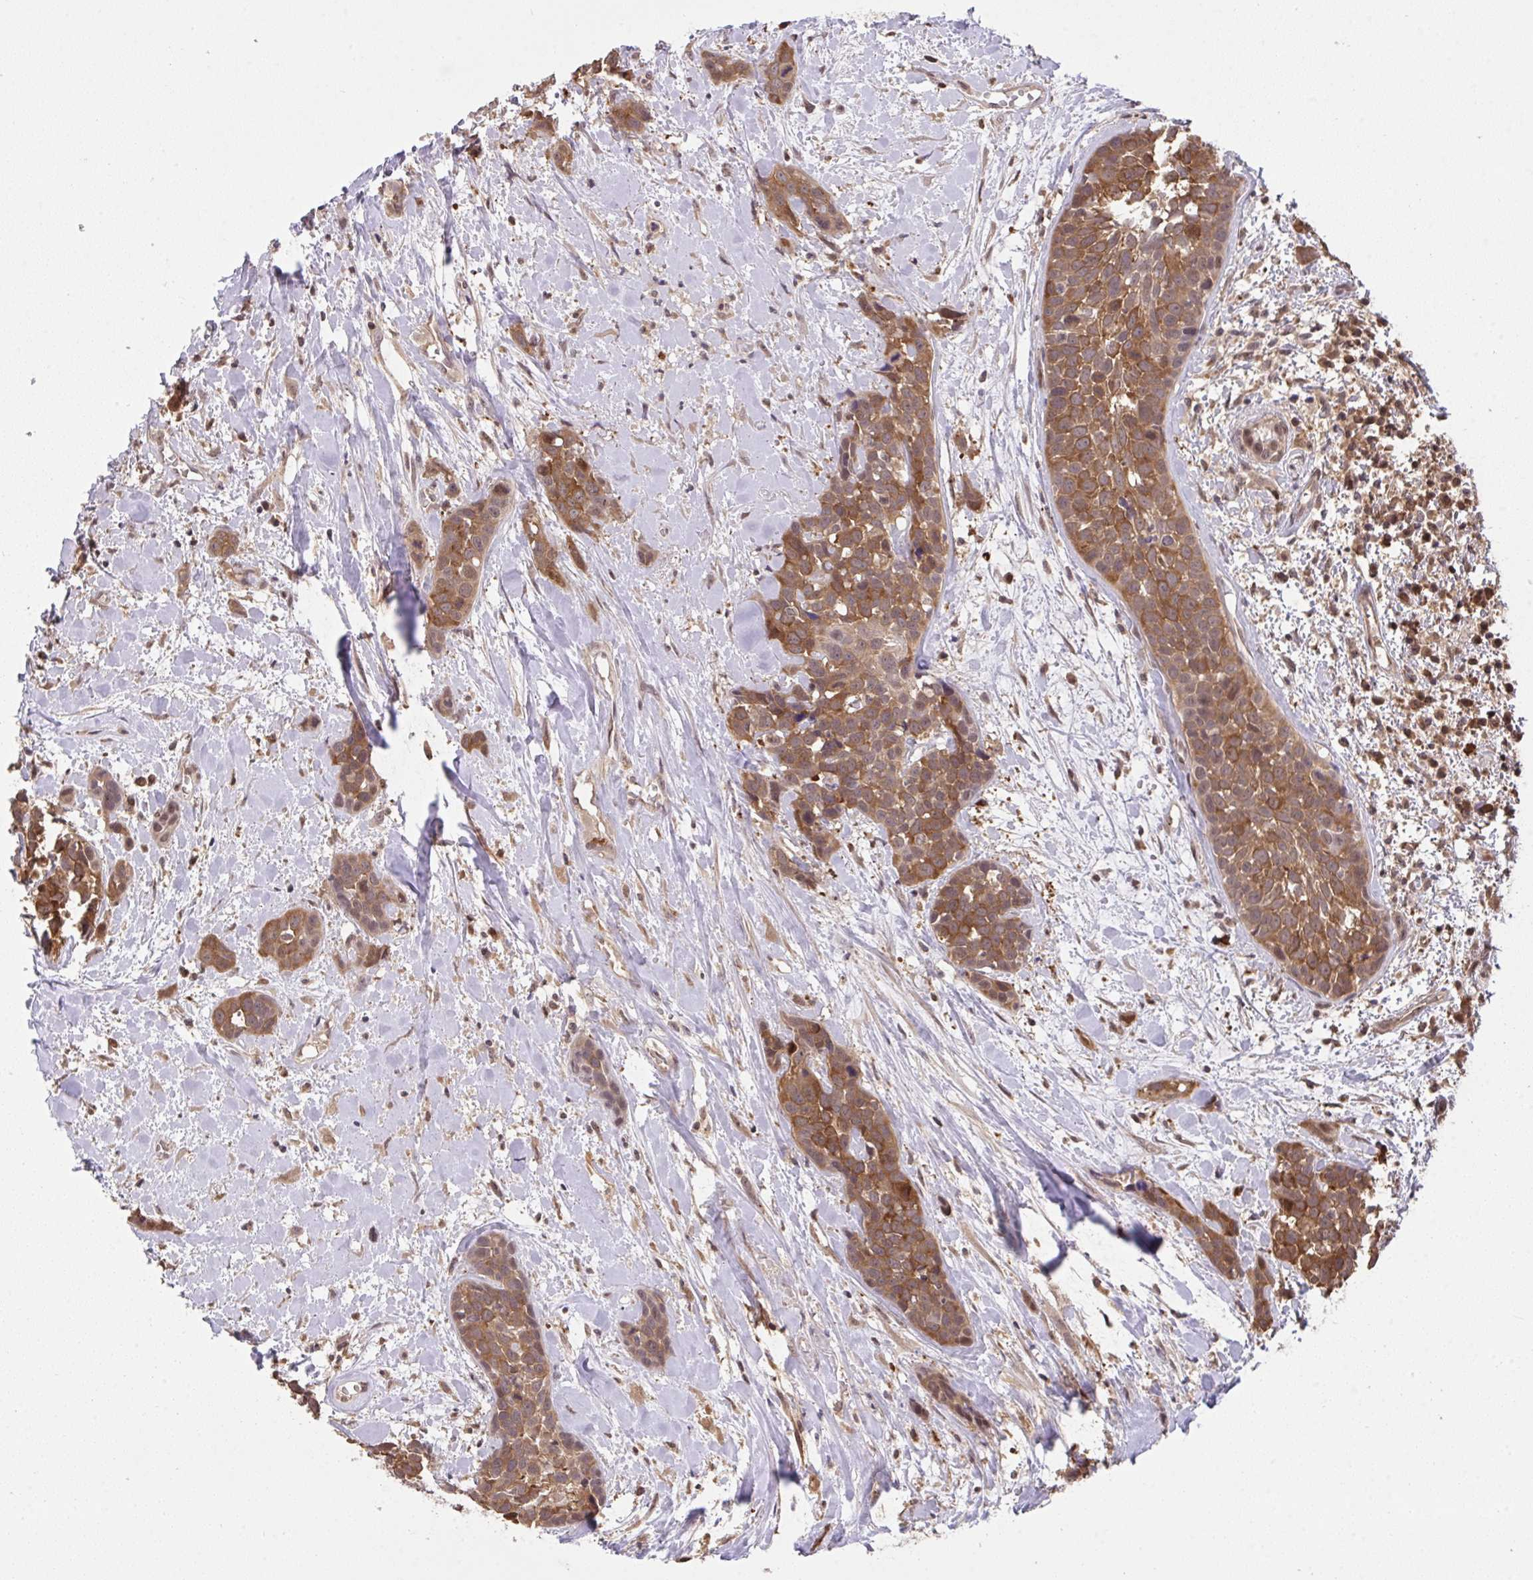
{"staining": {"intensity": "moderate", "quantity": ">75%", "location": "cytoplasmic/membranous,nuclear"}, "tissue": "head and neck cancer", "cell_type": "Tumor cells", "image_type": "cancer", "snomed": [{"axis": "morphology", "description": "Squamous cell carcinoma, NOS"}, {"axis": "topography", "description": "Head-Neck"}], "caption": "Human head and neck cancer (squamous cell carcinoma) stained for a protein (brown) displays moderate cytoplasmic/membranous and nuclear positive positivity in approximately >75% of tumor cells.", "gene": "C12orf57", "patient": {"sex": "female", "age": 50}}